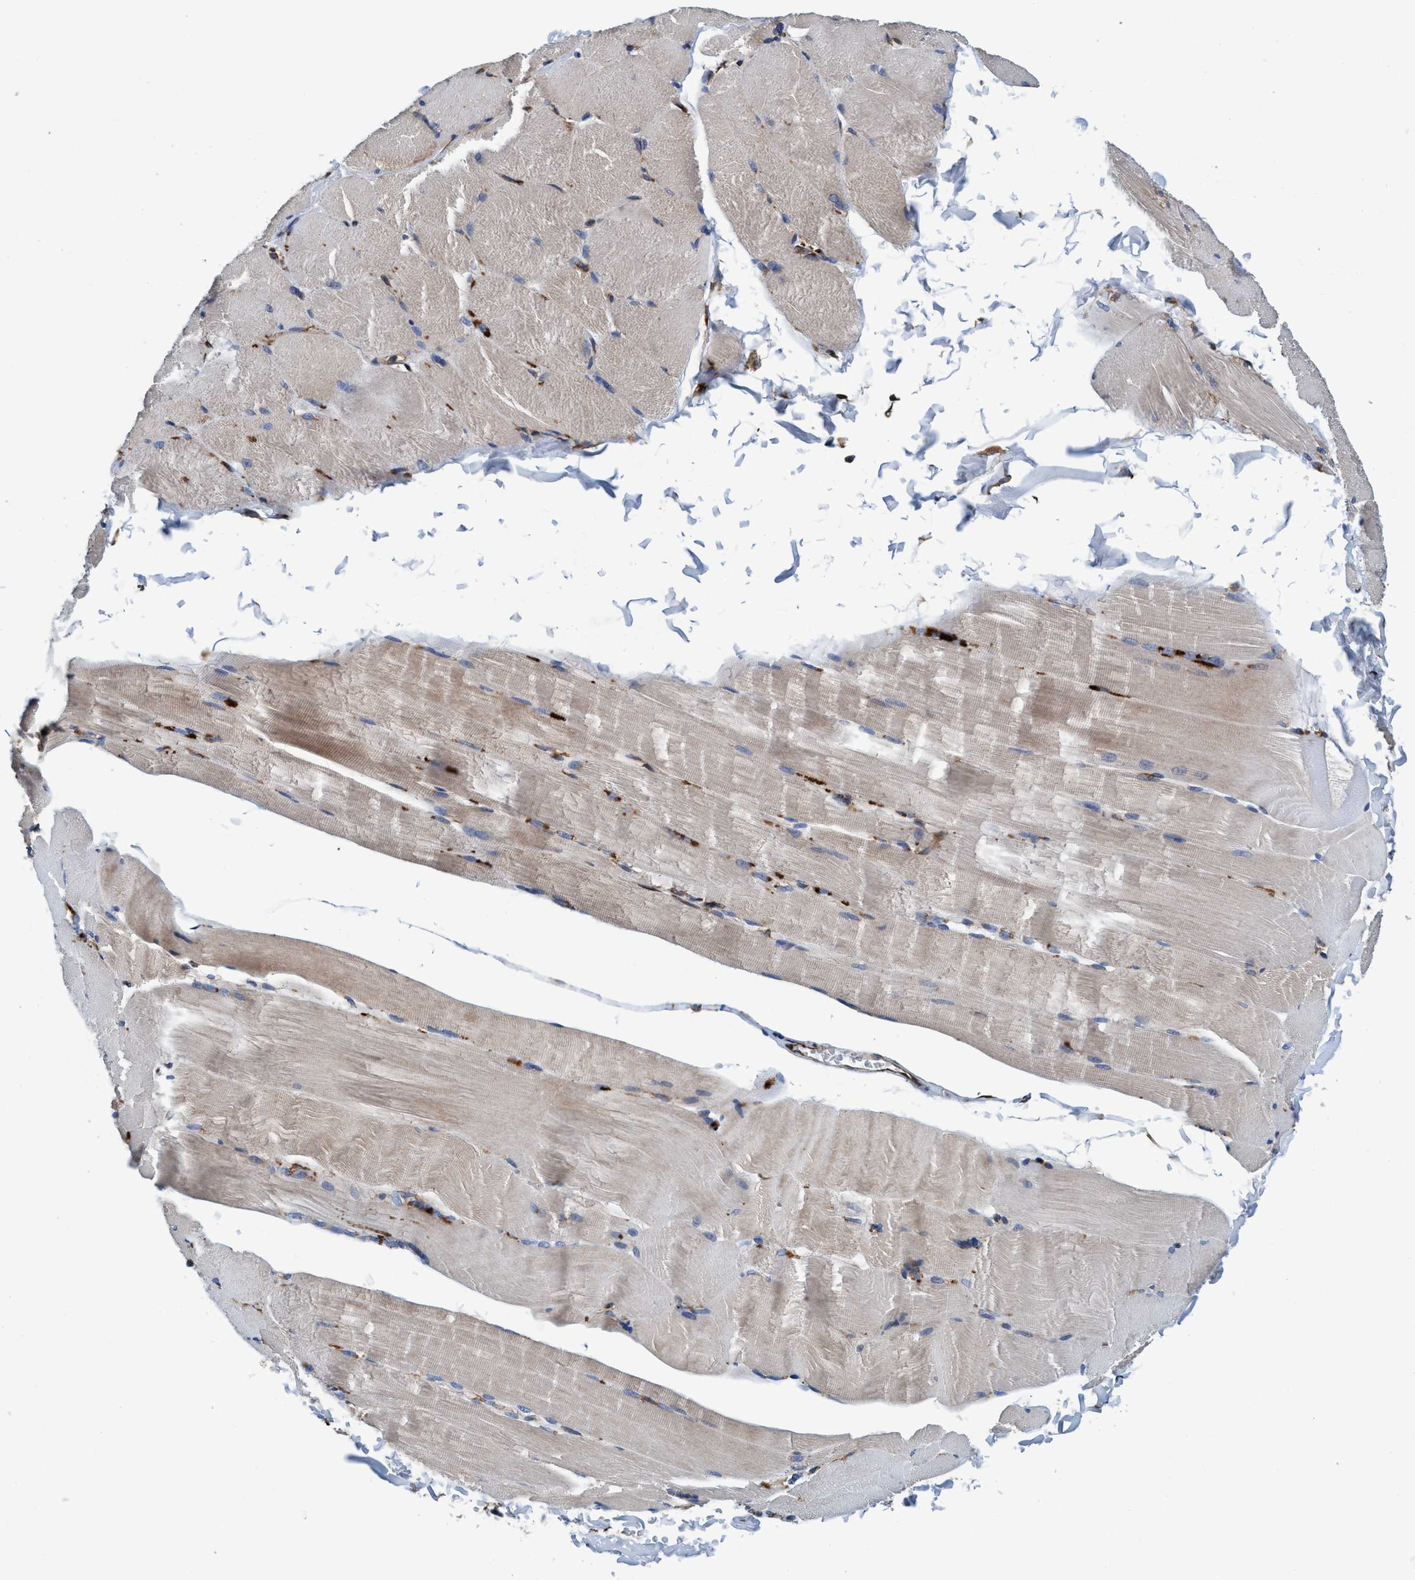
{"staining": {"intensity": "weak", "quantity": "<25%", "location": "cytoplasmic/membranous"}, "tissue": "skeletal muscle", "cell_type": "Myocytes", "image_type": "normal", "snomed": [{"axis": "morphology", "description": "Normal tissue, NOS"}, {"axis": "topography", "description": "Skin"}, {"axis": "topography", "description": "Skeletal muscle"}], "caption": "This is an IHC histopathology image of normal human skeletal muscle. There is no staining in myocytes.", "gene": "ENDOG", "patient": {"sex": "male", "age": 83}}